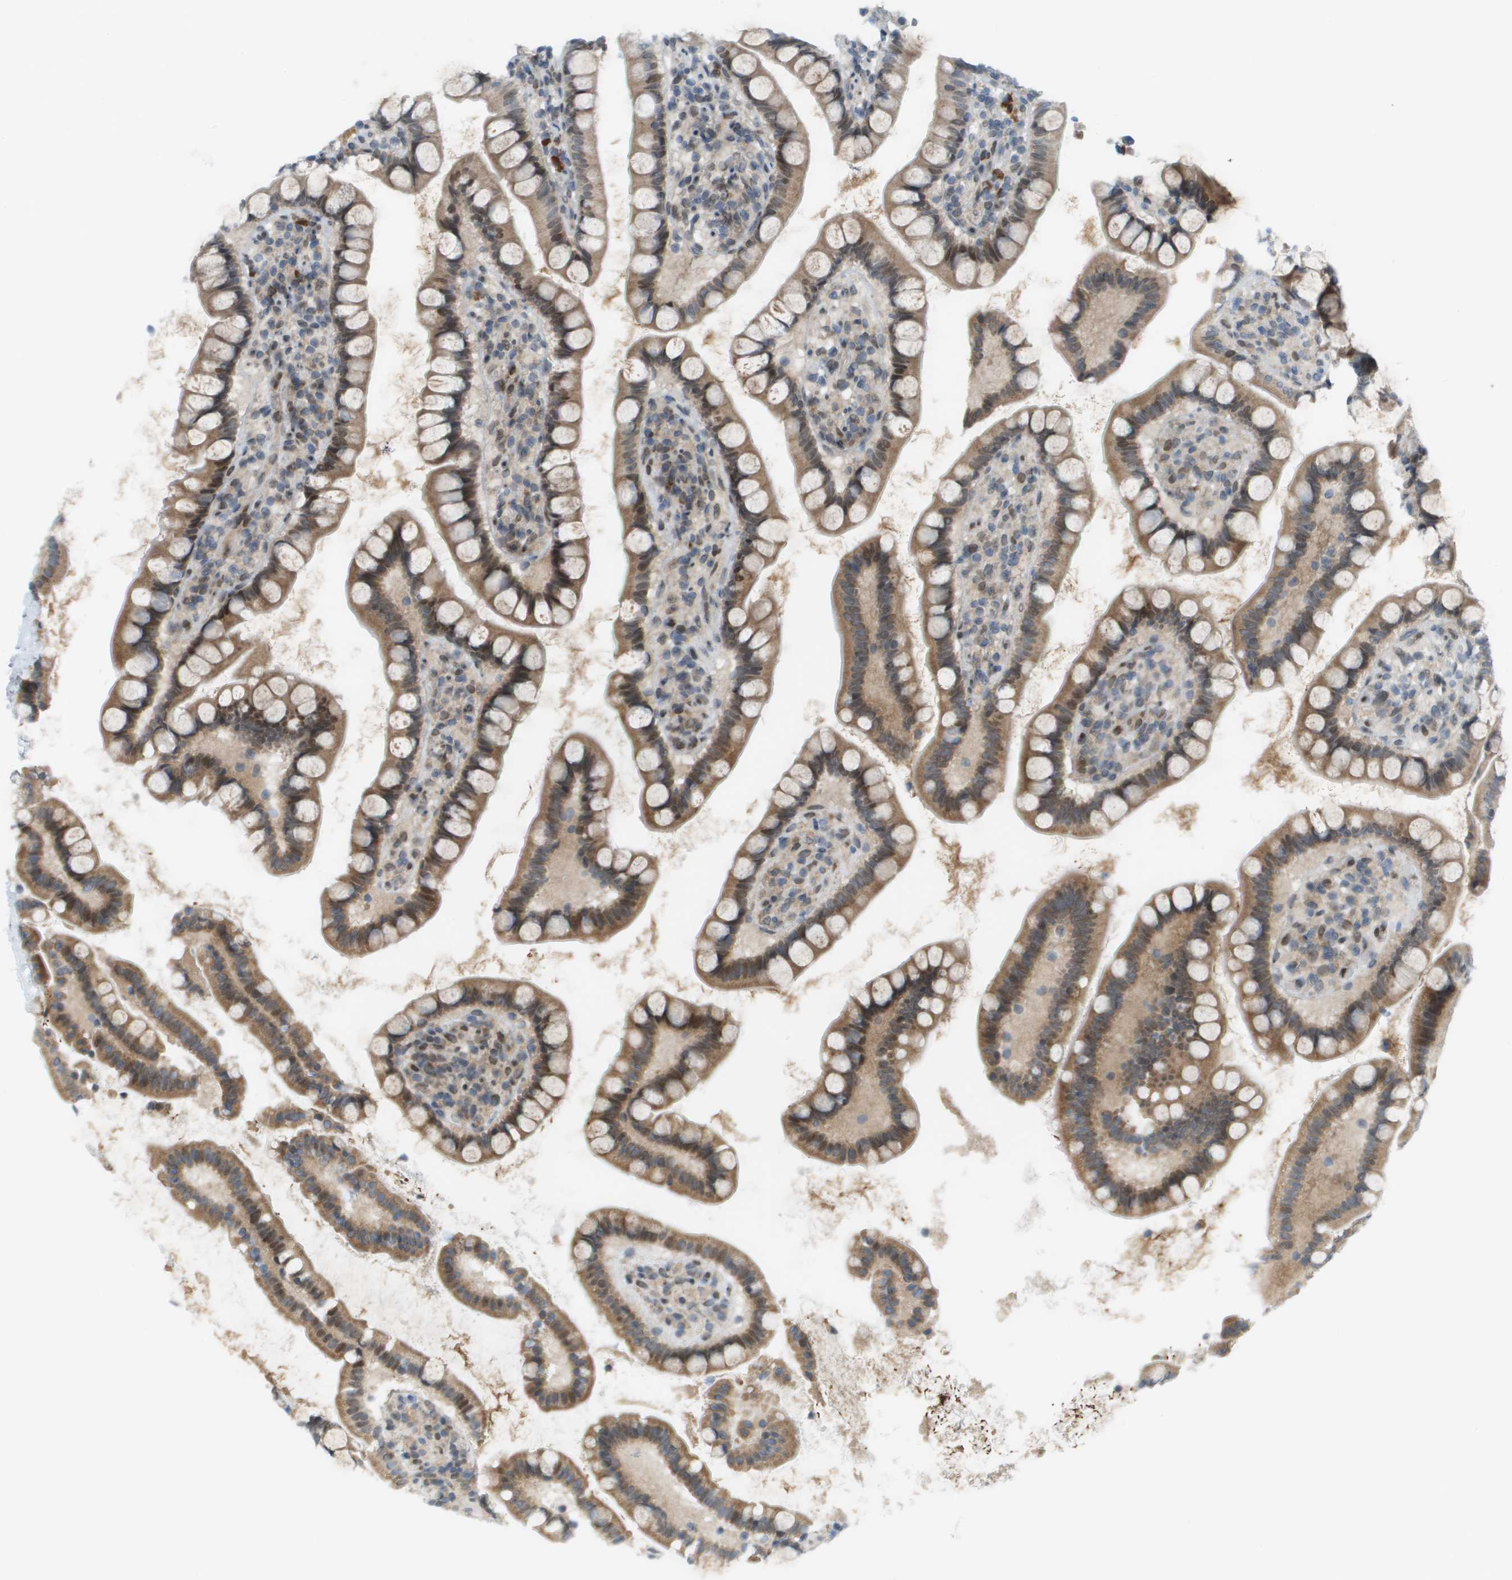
{"staining": {"intensity": "moderate", "quantity": ">75%", "location": "cytoplasmic/membranous,nuclear"}, "tissue": "small intestine", "cell_type": "Glandular cells", "image_type": "normal", "snomed": [{"axis": "morphology", "description": "Normal tissue, NOS"}, {"axis": "topography", "description": "Small intestine"}], "caption": "Immunohistochemical staining of unremarkable small intestine shows medium levels of moderate cytoplasmic/membranous,nuclear staining in approximately >75% of glandular cells. Ihc stains the protein of interest in brown and the nuclei are stained blue.", "gene": "CACNB4", "patient": {"sex": "female", "age": 84}}